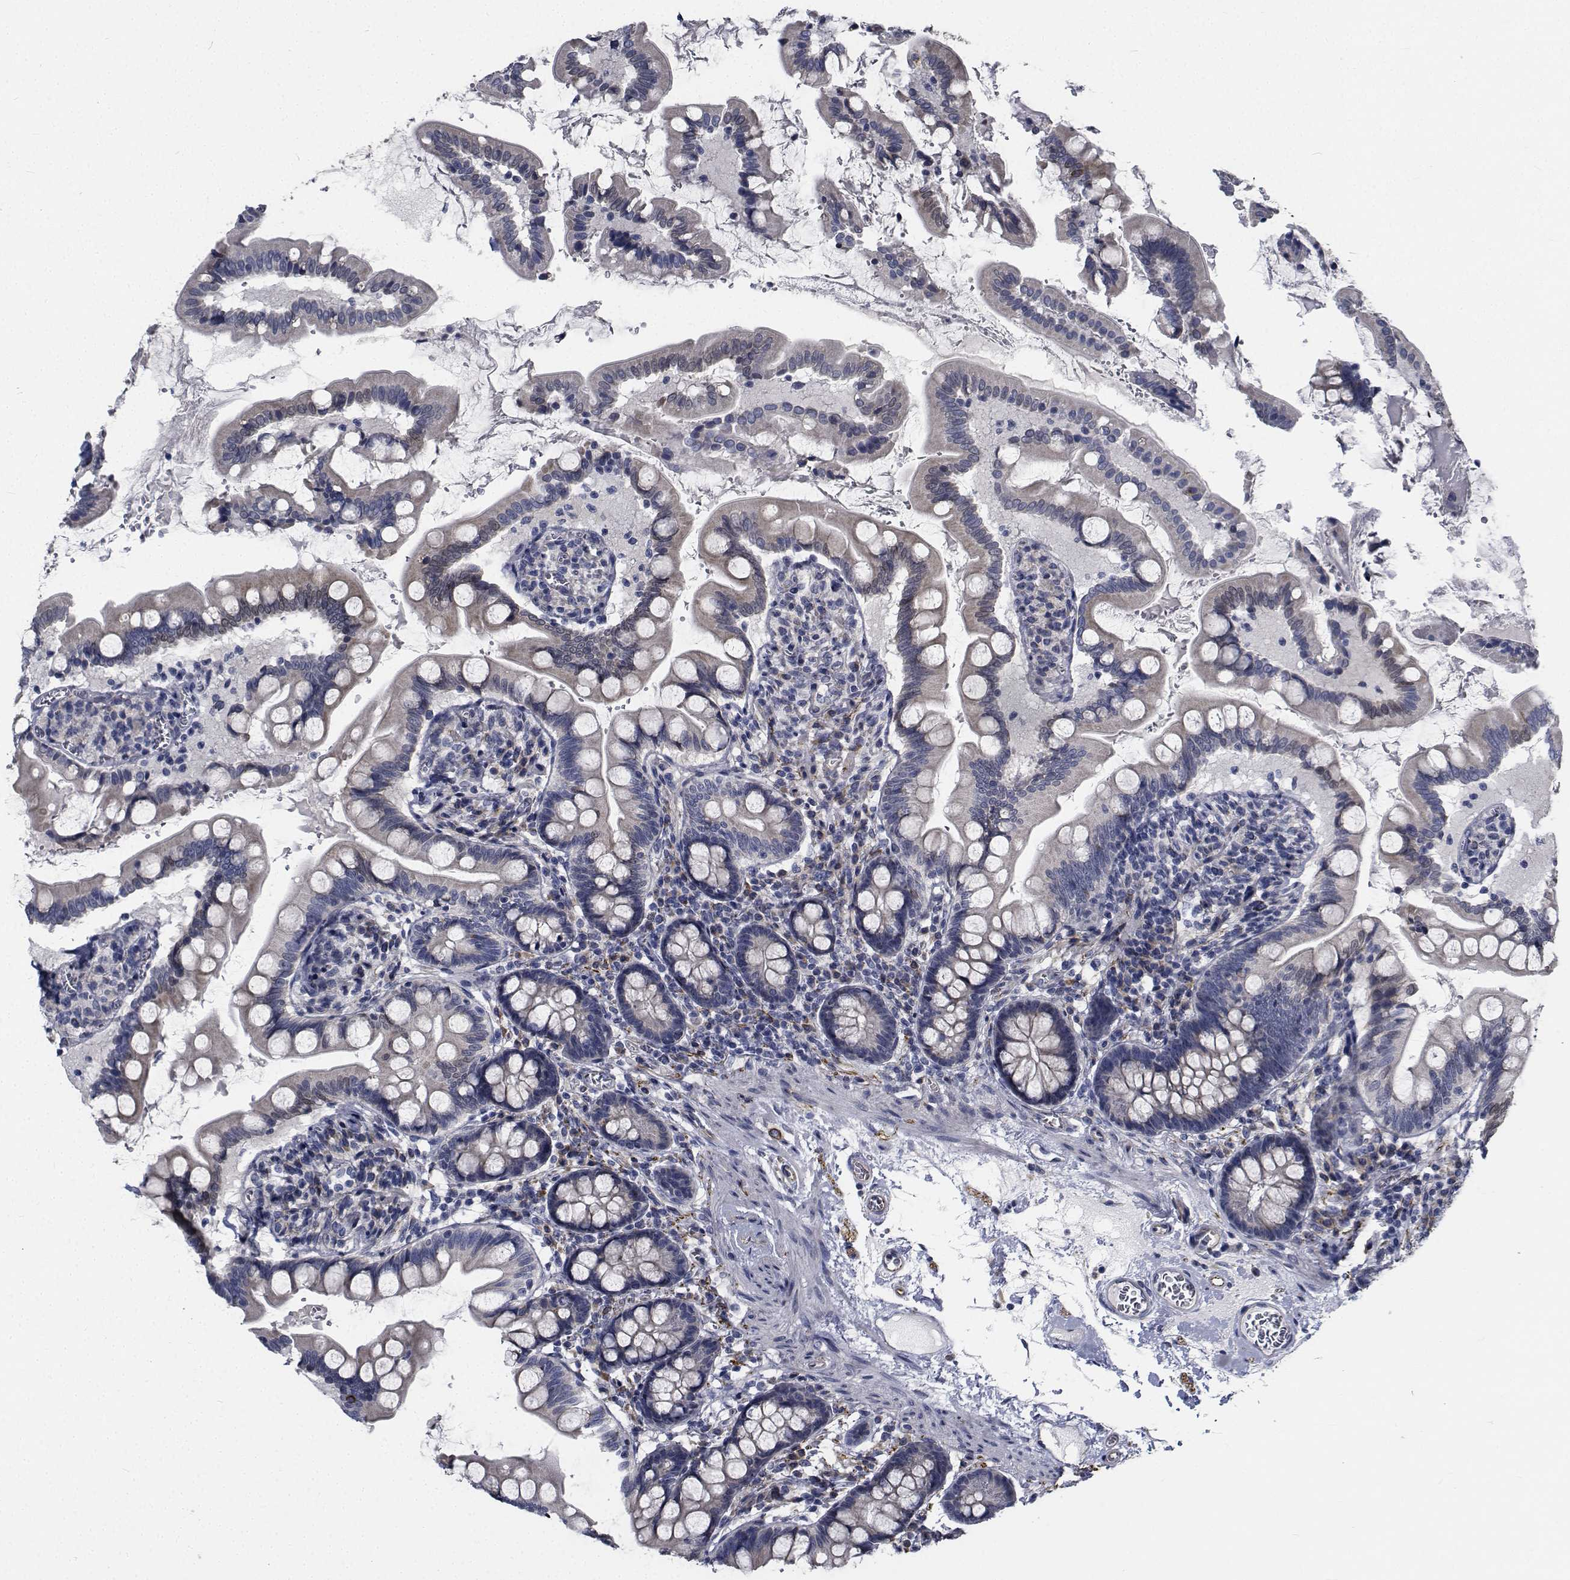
{"staining": {"intensity": "negative", "quantity": "none", "location": "none"}, "tissue": "small intestine", "cell_type": "Glandular cells", "image_type": "normal", "snomed": [{"axis": "morphology", "description": "Normal tissue, NOS"}, {"axis": "topography", "description": "Small intestine"}], "caption": "Immunohistochemical staining of unremarkable human small intestine shows no significant expression in glandular cells.", "gene": "TTBK1", "patient": {"sex": "female", "age": 56}}